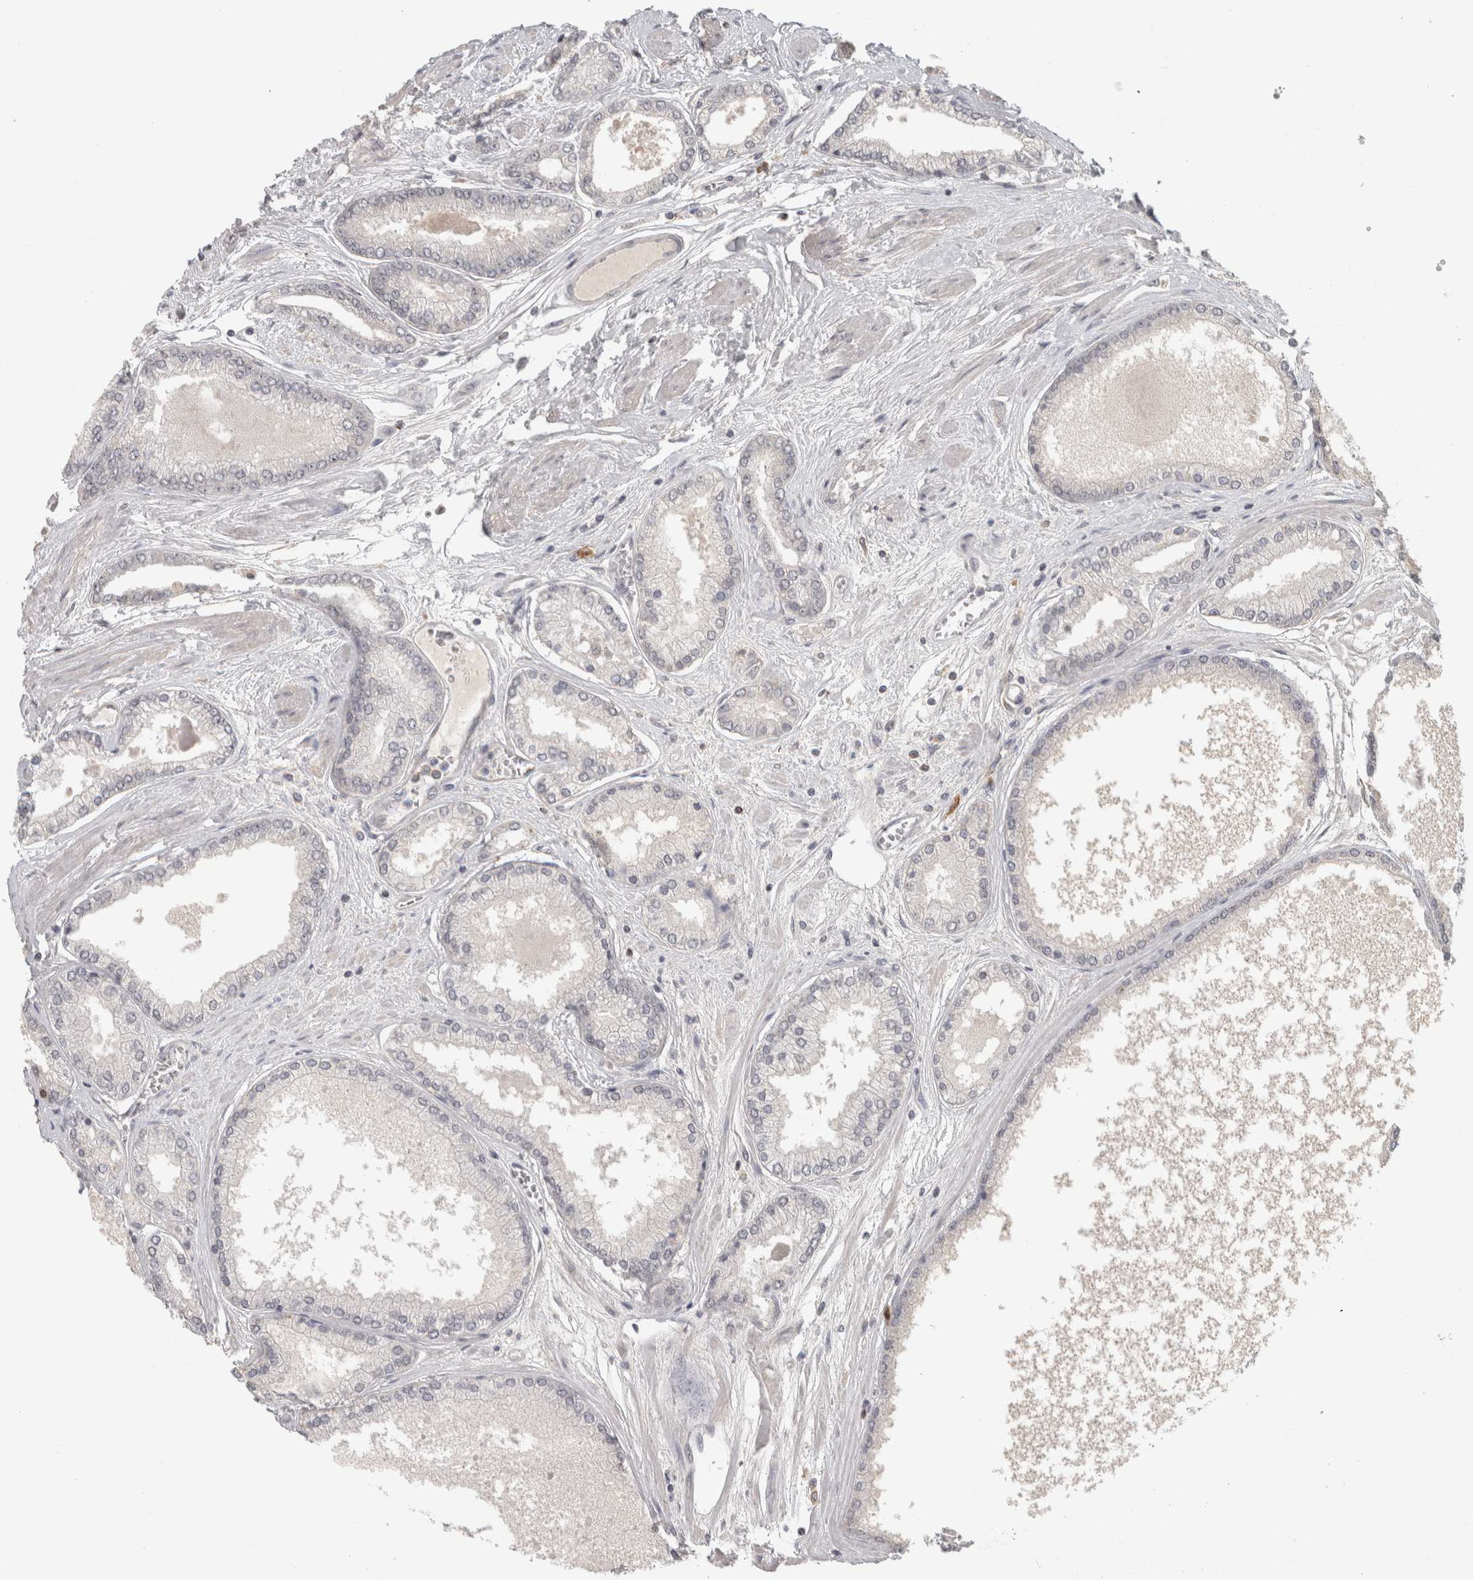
{"staining": {"intensity": "negative", "quantity": "none", "location": "none"}, "tissue": "prostate cancer", "cell_type": "Tumor cells", "image_type": "cancer", "snomed": [{"axis": "morphology", "description": "Adenocarcinoma, High grade"}, {"axis": "topography", "description": "Prostate"}], "caption": "Protein analysis of high-grade adenocarcinoma (prostate) reveals no significant positivity in tumor cells. (Stains: DAB immunohistochemistry (IHC) with hematoxylin counter stain, Microscopy: brightfield microscopy at high magnification).", "gene": "HAVCR2", "patient": {"sex": "male", "age": 59}}